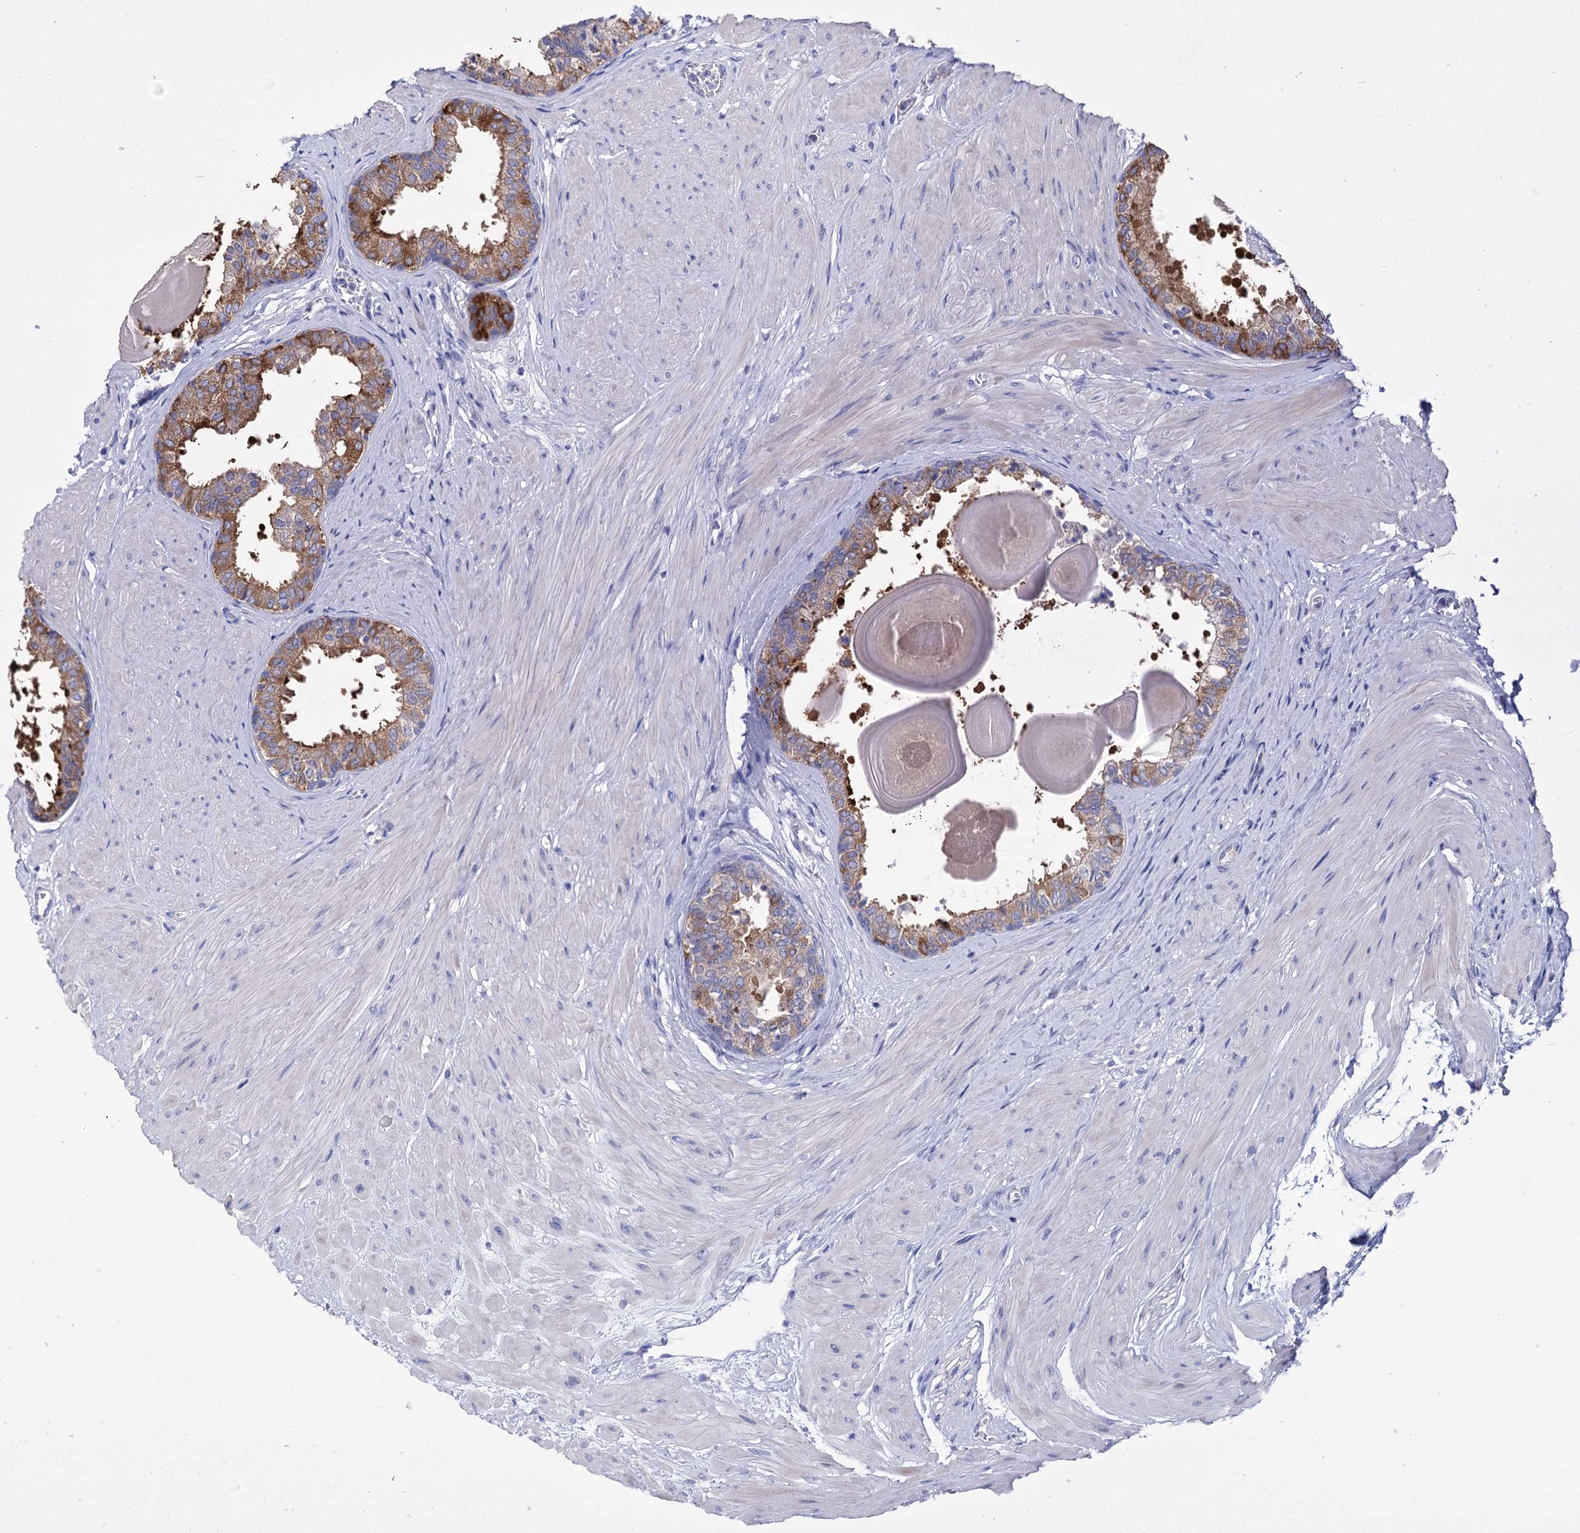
{"staining": {"intensity": "strong", "quantity": "25%-75%", "location": "cytoplasmic/membranous"}, "tissue": "prostate", "cell_type": "Glandular cells", "image_type": "normal", "snomed": [{"axis": "morphology", "description": "Normal tissue, NOS"}, {"axis": "topography", "description": "Prostate"}], "caption": "Strong cytoplasmic/membranous positivity is present in approximately 25%-75% of glandular cells in unremarkable prostate.", "gene": "BBS4", "patient": {"sex": "male", "age": 48}}